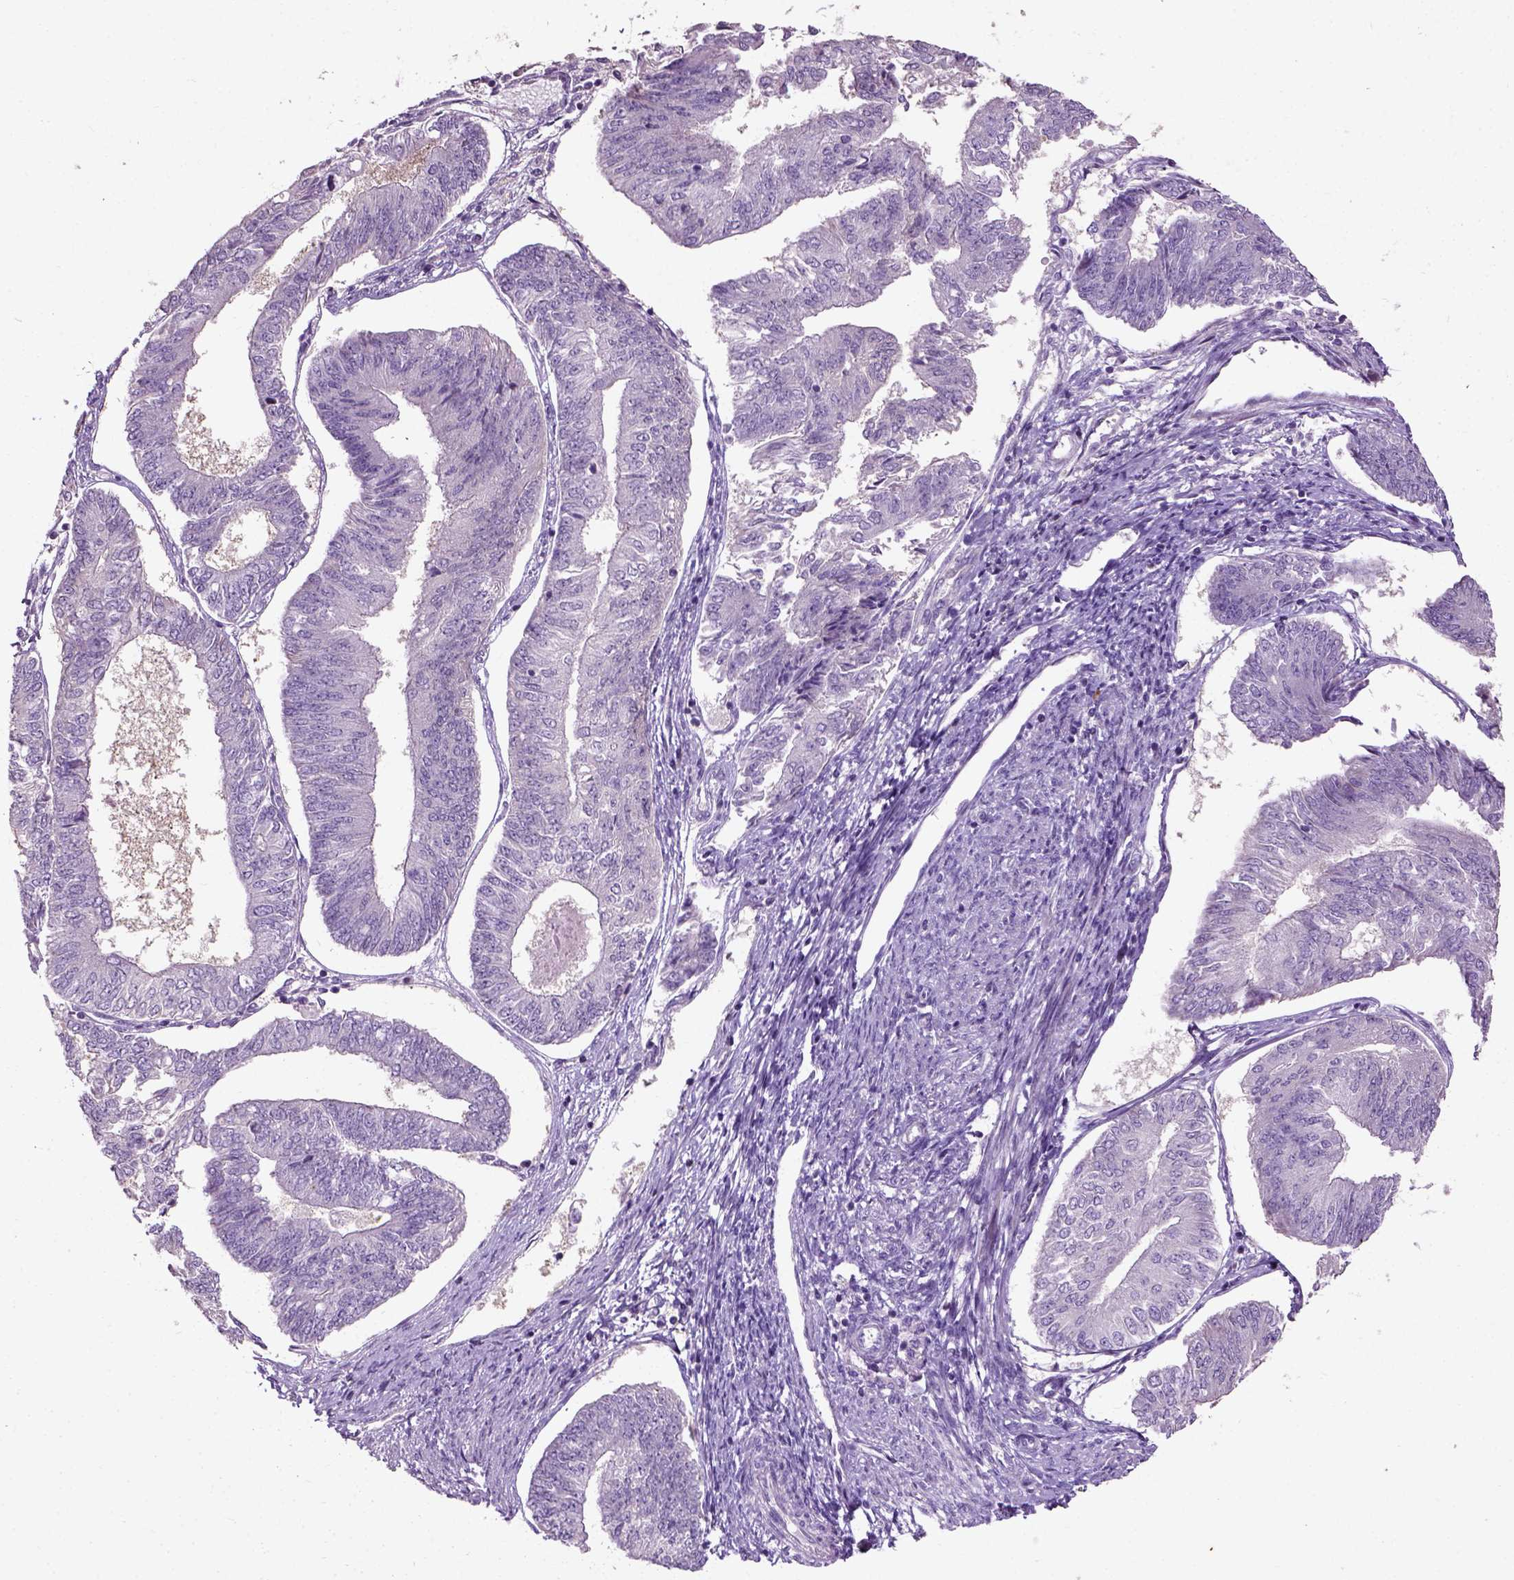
{"staining": {"intensity": "negative", "quantity": "none", "location": "none"}, "tissue": "endometrial cancer", "cell_type": "Tumor cells", "image_type": "cancer", "snomed": [{"axis": "morphology", "description": "Adenocarcinoma, NOS"}, {"axis": "topography", "description": "Endometrium"}], "caption": "A micrograph of endometrial cancer (adenocarcinoma) stained for a protein exhibits no brown staining in tumor cells.", "gene": "PKP3", "patient": {"sex": "female", "age": 58}}